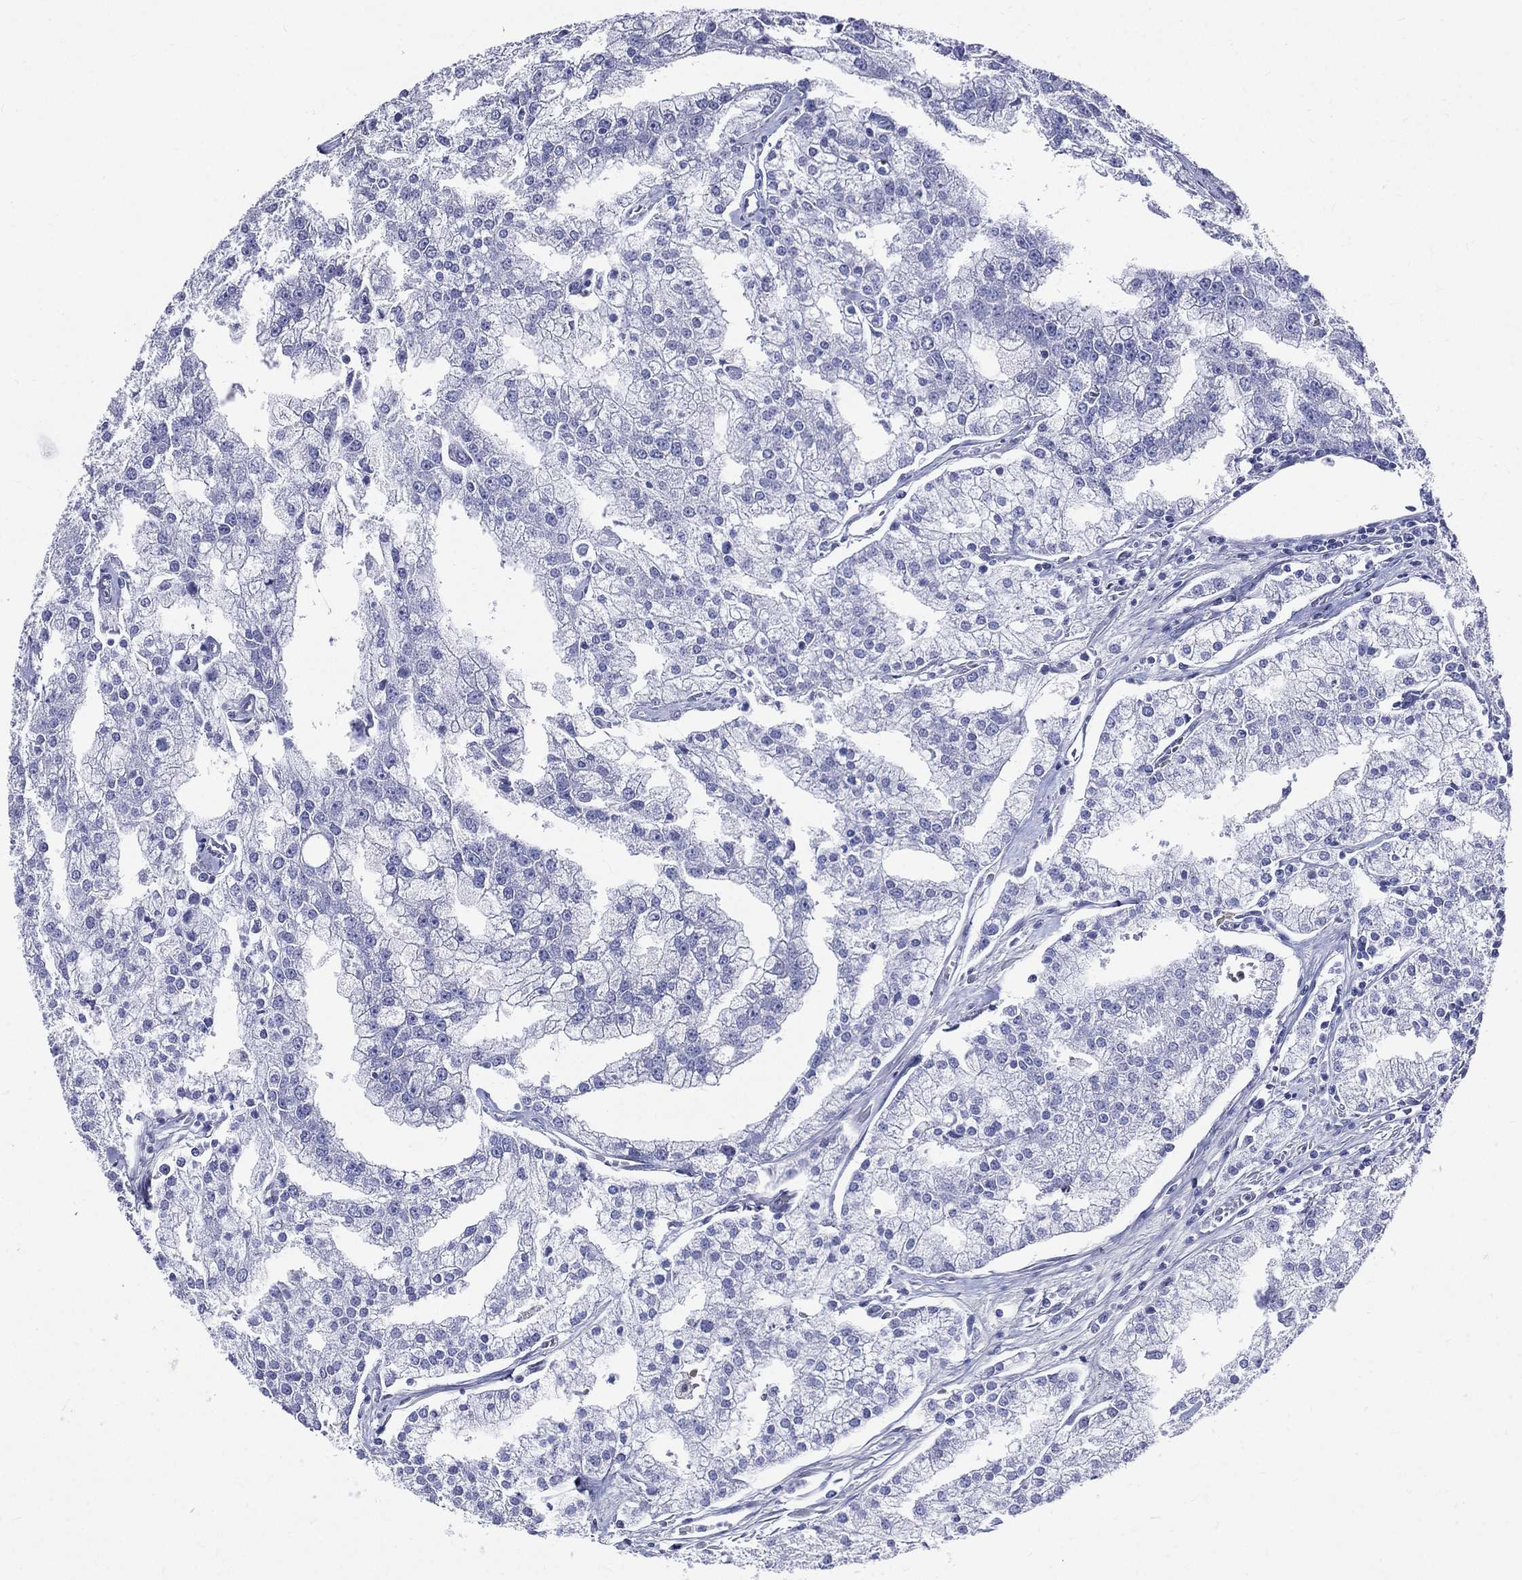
{"staining": {"intensity": "negative", "quantity": "none", "location": "none"}, "tissue": "prostate cancer", "cell_type": "Tumor cells", "image_type": "cancer", "snomed": [{"axis": "morphology", "description": "Adenocarcinoma, NOS"}, {"axis": "topography", "description": "Prostate"}], "caption": "Immunohistochemistry (IHC) micrograph of human prostate cancer (adenocarcinoma) stained for a protein (brown), which shows no expression in tumor cells.", "gene": "DPYS", "patient": {"sex": "male", "age": 70}}